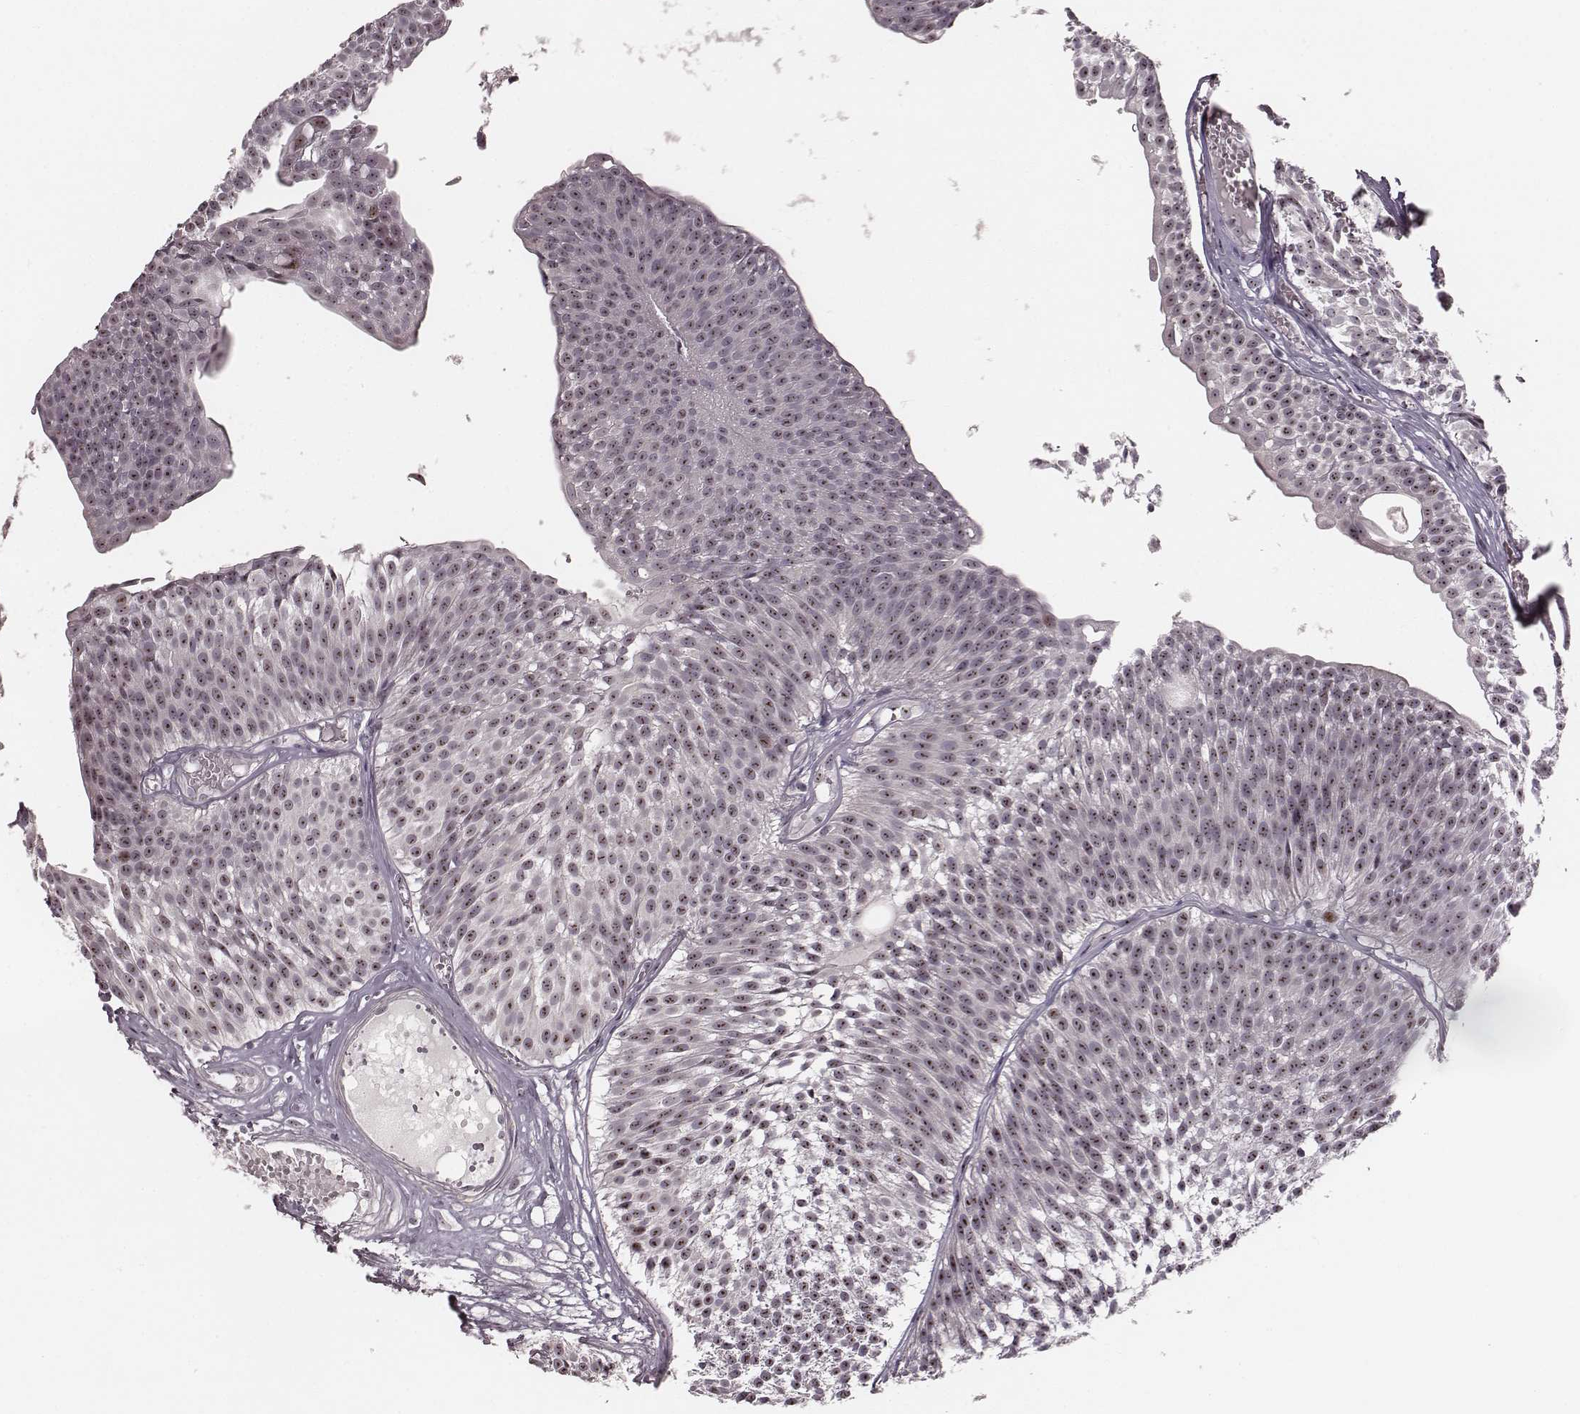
{"staining": {"intensity": "moderate", "quantity": ">75%", "location": "nuclear"}, "tissue": "urothelial cancer", "cell_type": "Tumor cells", "image_type": "cancer", "snomed": [{"axis": "morphology", "description": "Urothelial carcinoma, Low grade"}, {"axis": "topography", "description": "Urinary bladder"}], "caption": "Urothelial cancer was stained to show a protein in brown. There is medium levels of moderate nuclear expression in about >75% of tumor cells.", "gene": "NOP56", "patient": {"sex": "male", "age": 63}}